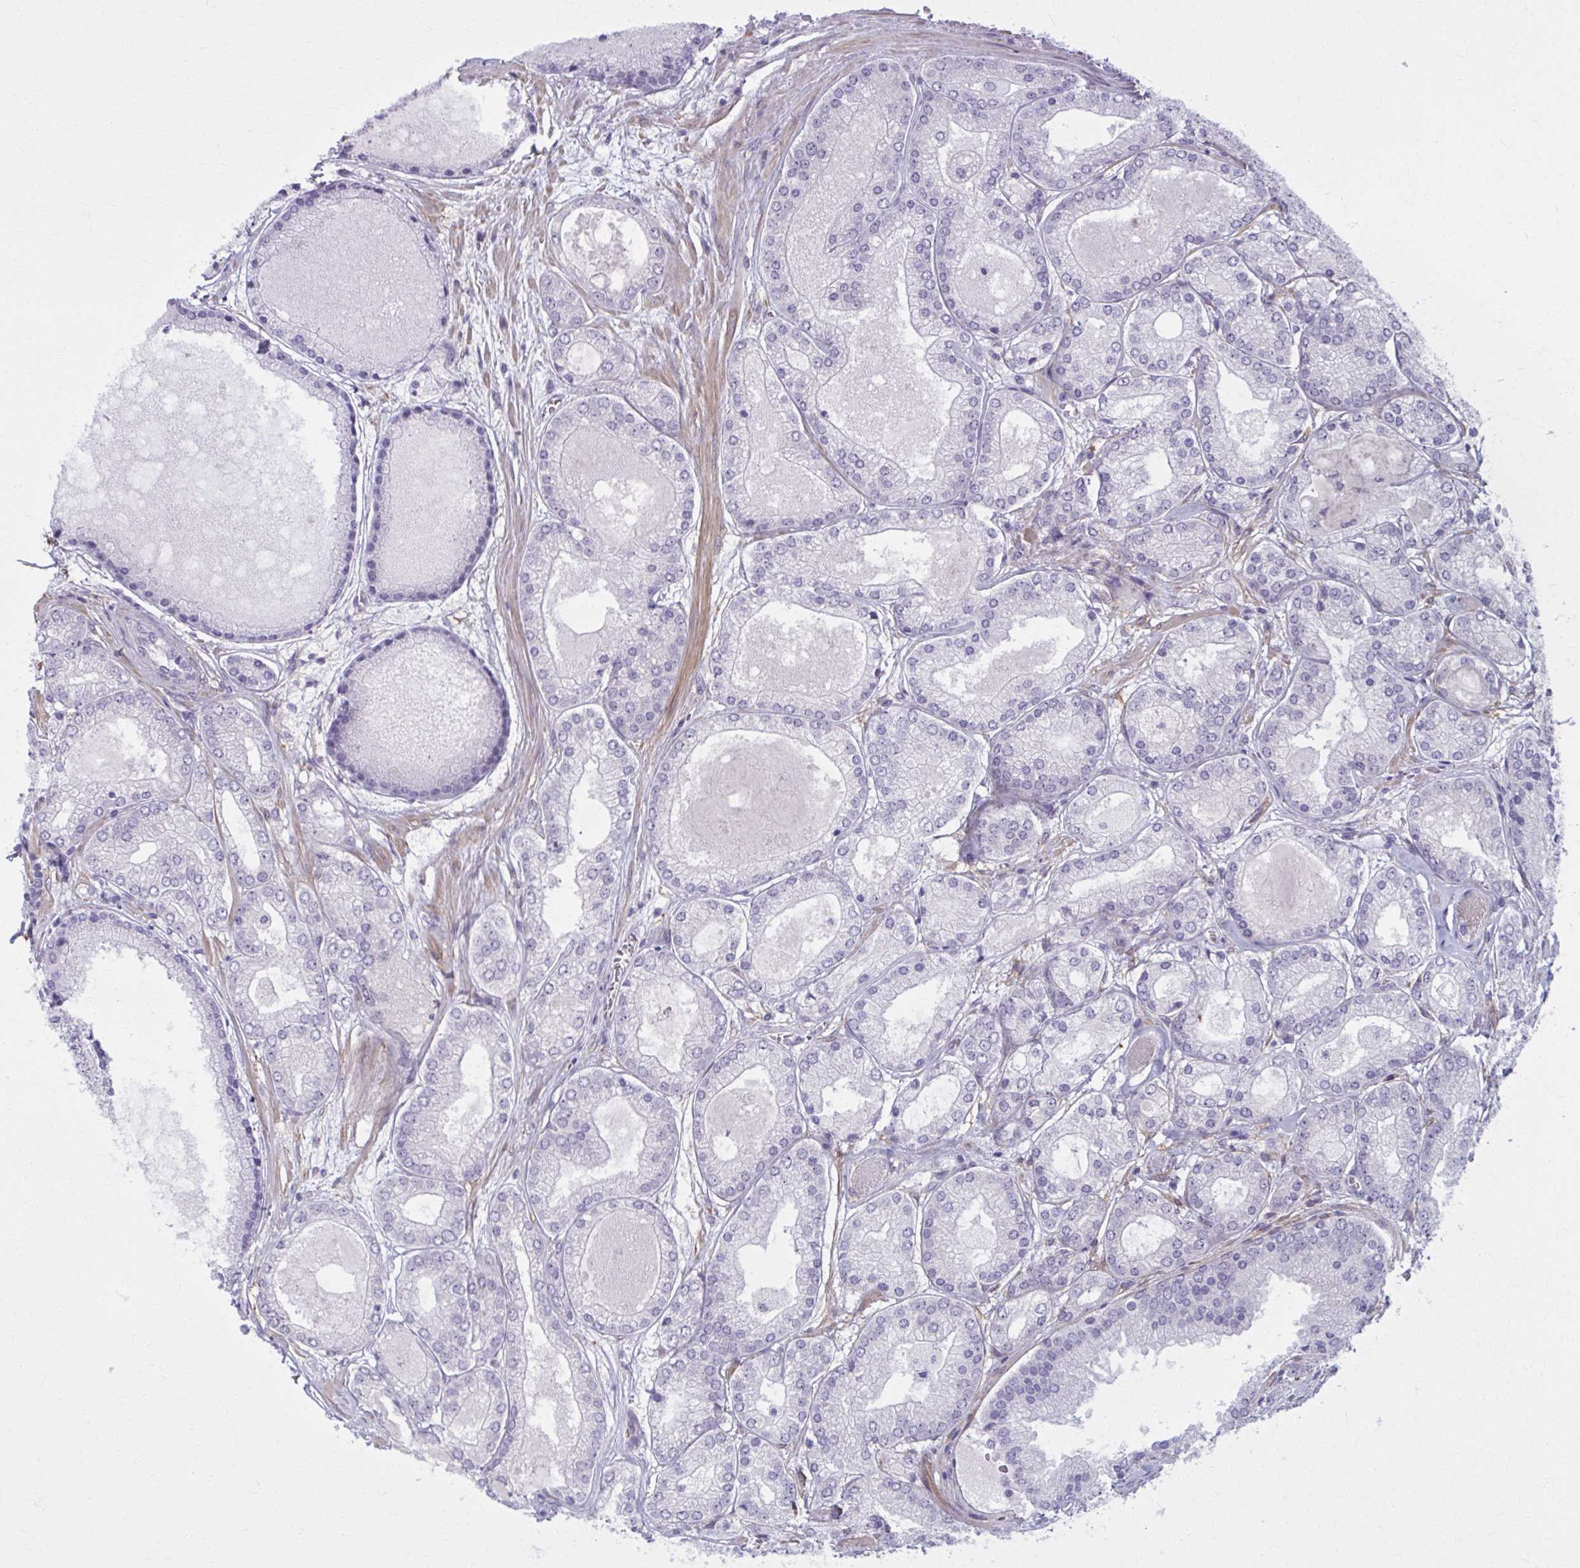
{"staining": {"intensity": "negative", "quantity": "none", "location": "none"}, "tissue": "prostate cancer", "cell_type": "Tumor cells", "image_type": "cancer", "snomed": [{"axis": "morphology", "description": "Adenocarcinoma, High grade"}, {"axis": "topography", "description": "Prostate"}], "caption": "Tumor cells show no significant staining in prostate adenocarcinoma (high-grade).", "gene": "NUMBL", "patient": {"sex": "male", "age": 67}}